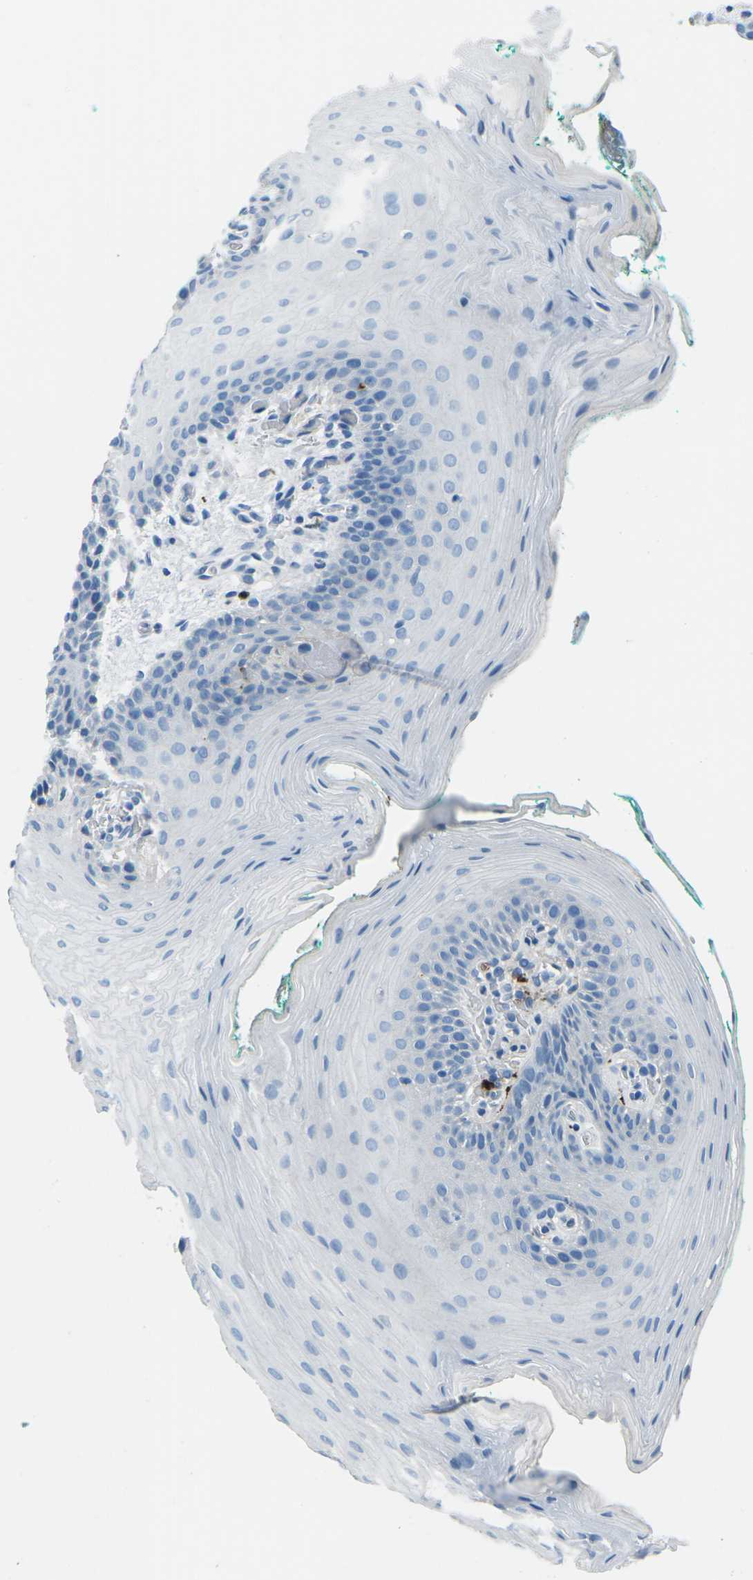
{"staining": {"intensity": "negative", "quantity": "none", "location": "none"}, "tissue": "oral mucosa", "cell_type": "Squamous epithelial cells", "image_type": "normal", "snomed": [{"axis": "morphology", "description": "Normal tissue, NOS"}, {"axis": "topography", "description": "Oral tissue"}], "caption": "This is an IHC histopathology image of benign human oral mucosa. There is no expression in squamous epithelial cells.", "gene": "FCN1", "patient": {"sex": "male", "age": 58}}